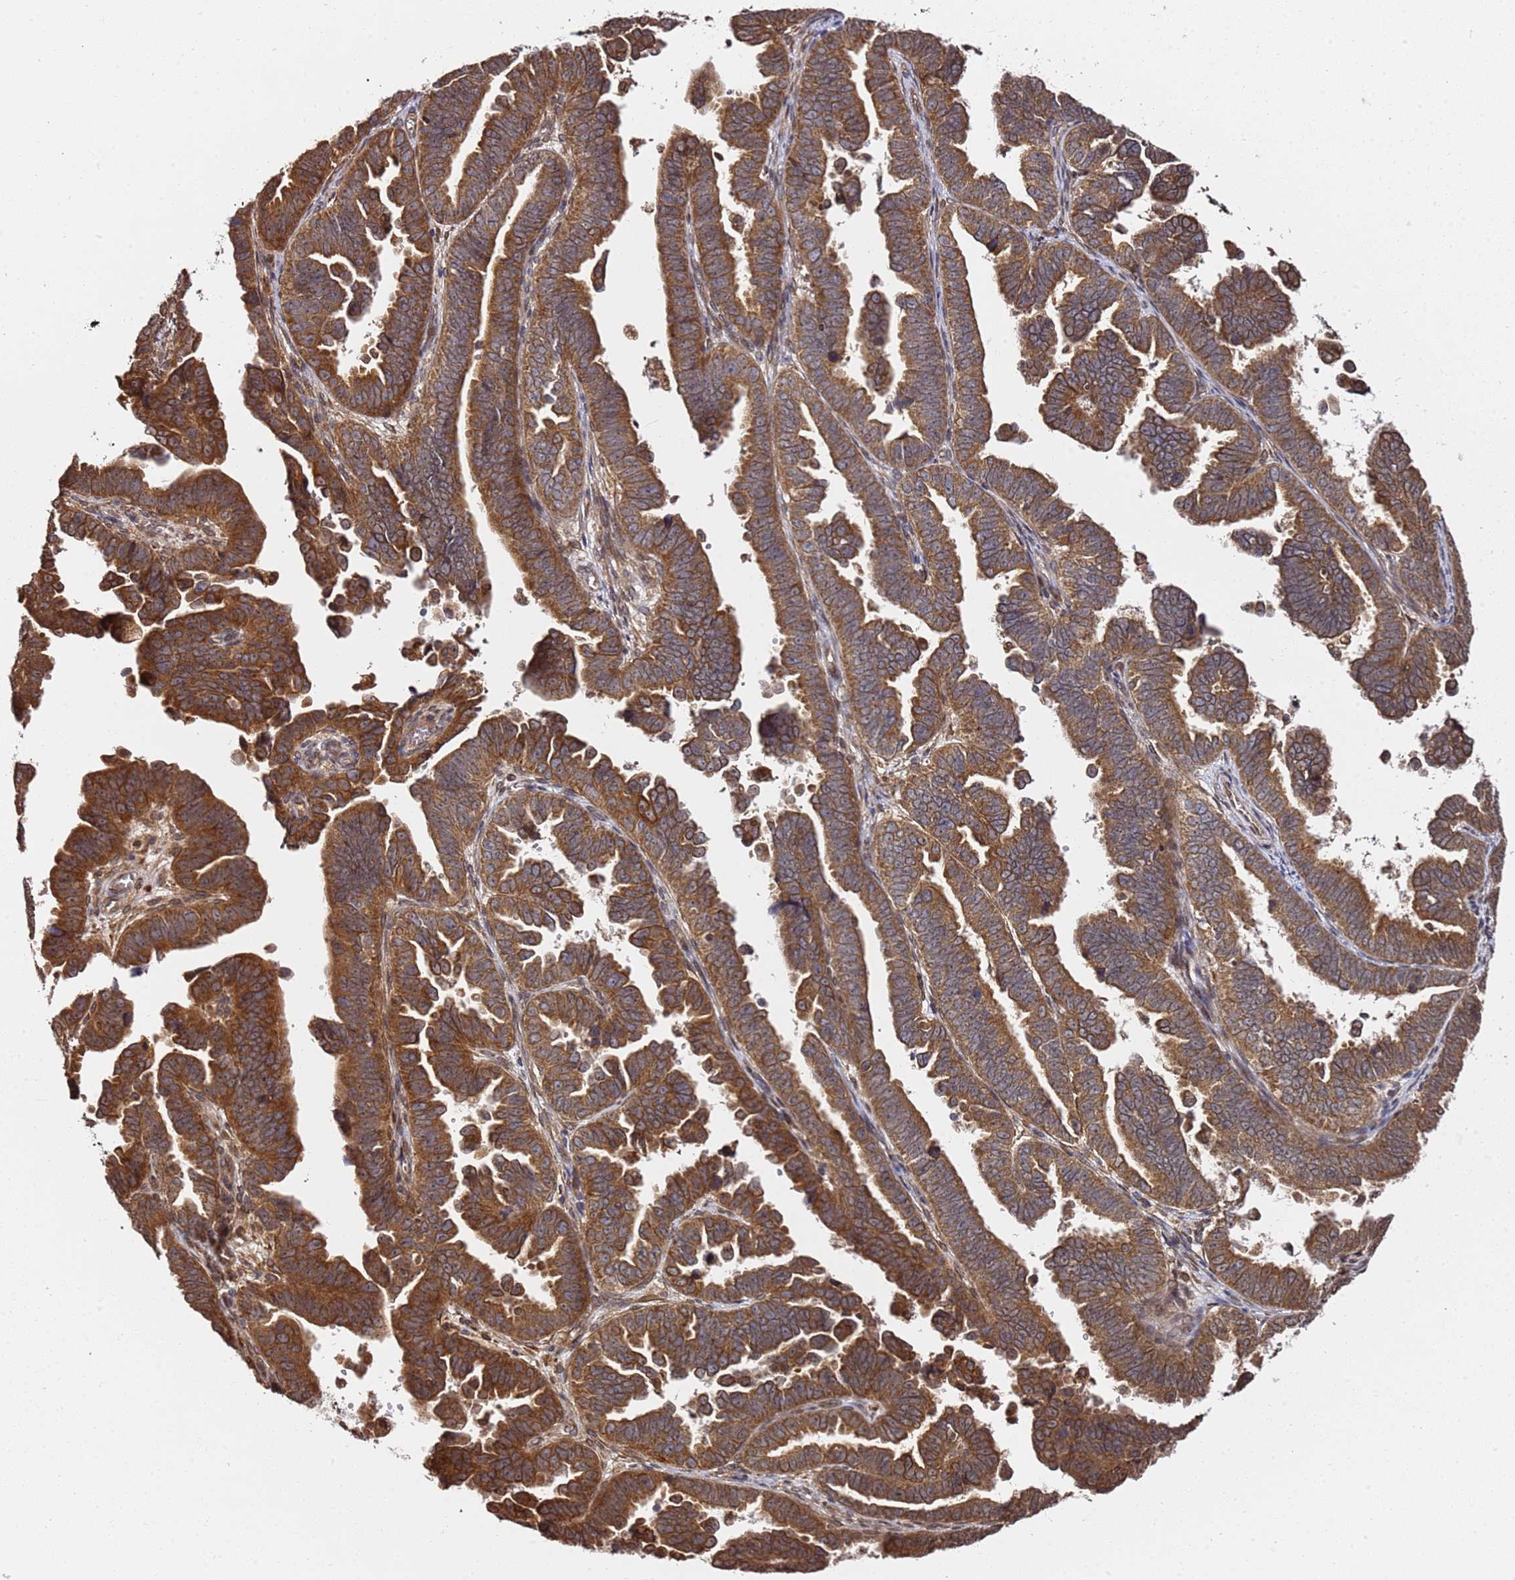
{"staining": {"intensity": "strong", "quantity": ">75%", "location": "cytoplasmic/membranous"}, "tissue": "endometrial cancer", "cell_type": "Tumor cells", "image_type": "cancer", "snomed": [{"axis": "morphology", "description": "Adenocarcinoma, NOS"}, {"axis": "topography", "description": "Endometrium"}], "caption": "Protein staining of endometrial cancer tissue displays strong cytoplasmic/membranous positivity in about >75% of tumor cells.", "gene": "PRKAB2", "patient": {"sex": "female", "age": 75}}